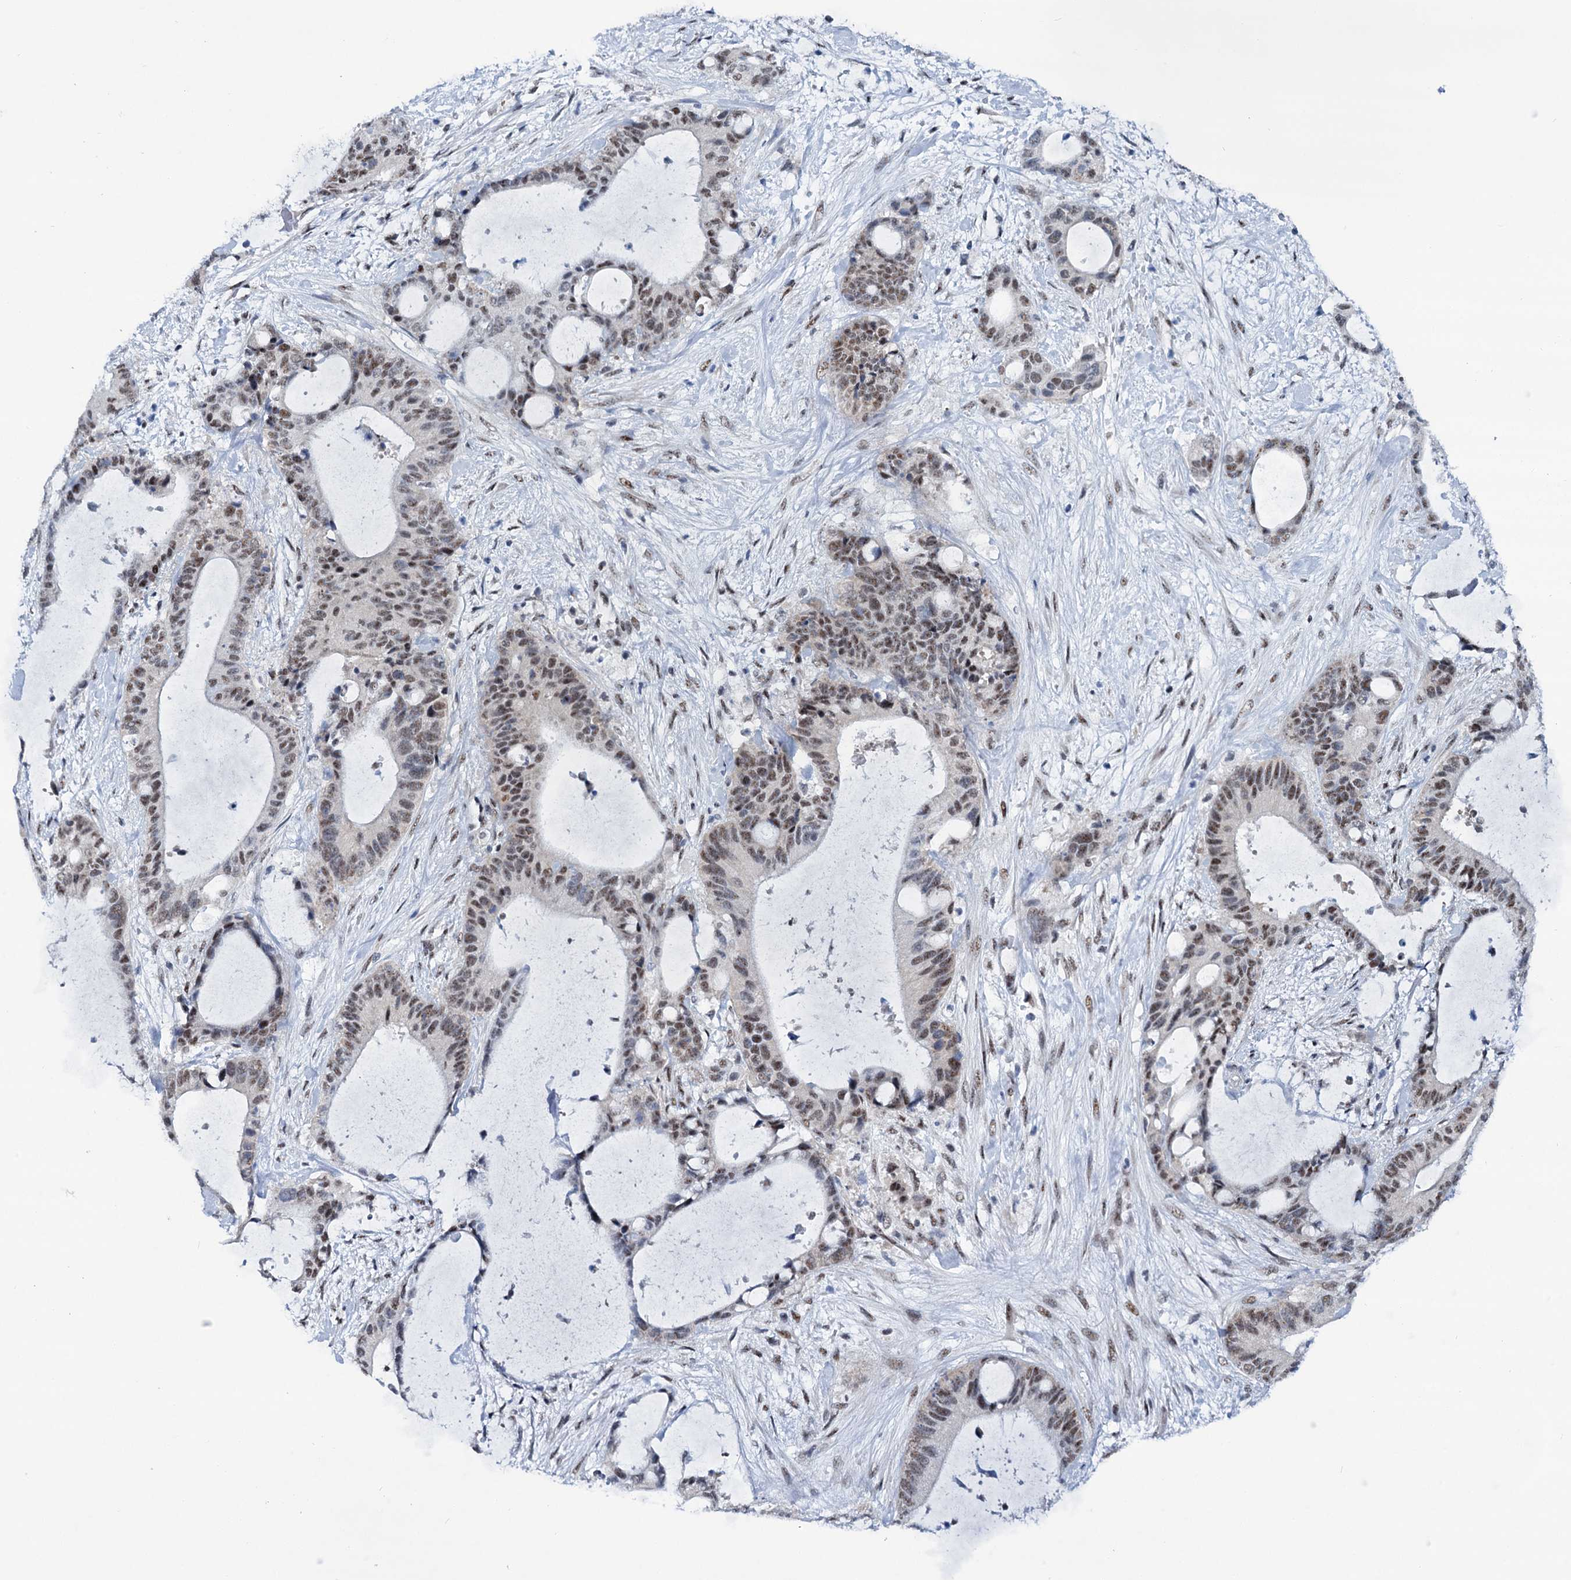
{"staining": {"intensity": "moderate", "quantity": ">75%", "location": "nuclear"}, "tissue": "liver cancer", "cell_type": "Tumor cells", "image_type": "cancer", "snomed": [{"axis": "morphology", "description": "Normal tissue, NOS"}, {"axis": "morphology", "description": "Cholangiocarcinoma"}, {"axis": "topography", "description": "Liver"}, {"axis": "topography", "description": "Peripheral nerve tissue"}], "caption": "Cholangiocarcinoma (liver) was stained to show a protein in brown. There is medium levels of moderate nuclear positivity in about >75% of tumor cells. The protein of interest is stained brown, and the nuclei are stained in blue (DAB IHC with brightfield microscopy, high magnification).", "gene": "SREK1", "patient": {"sex": "female", "age": 73}}